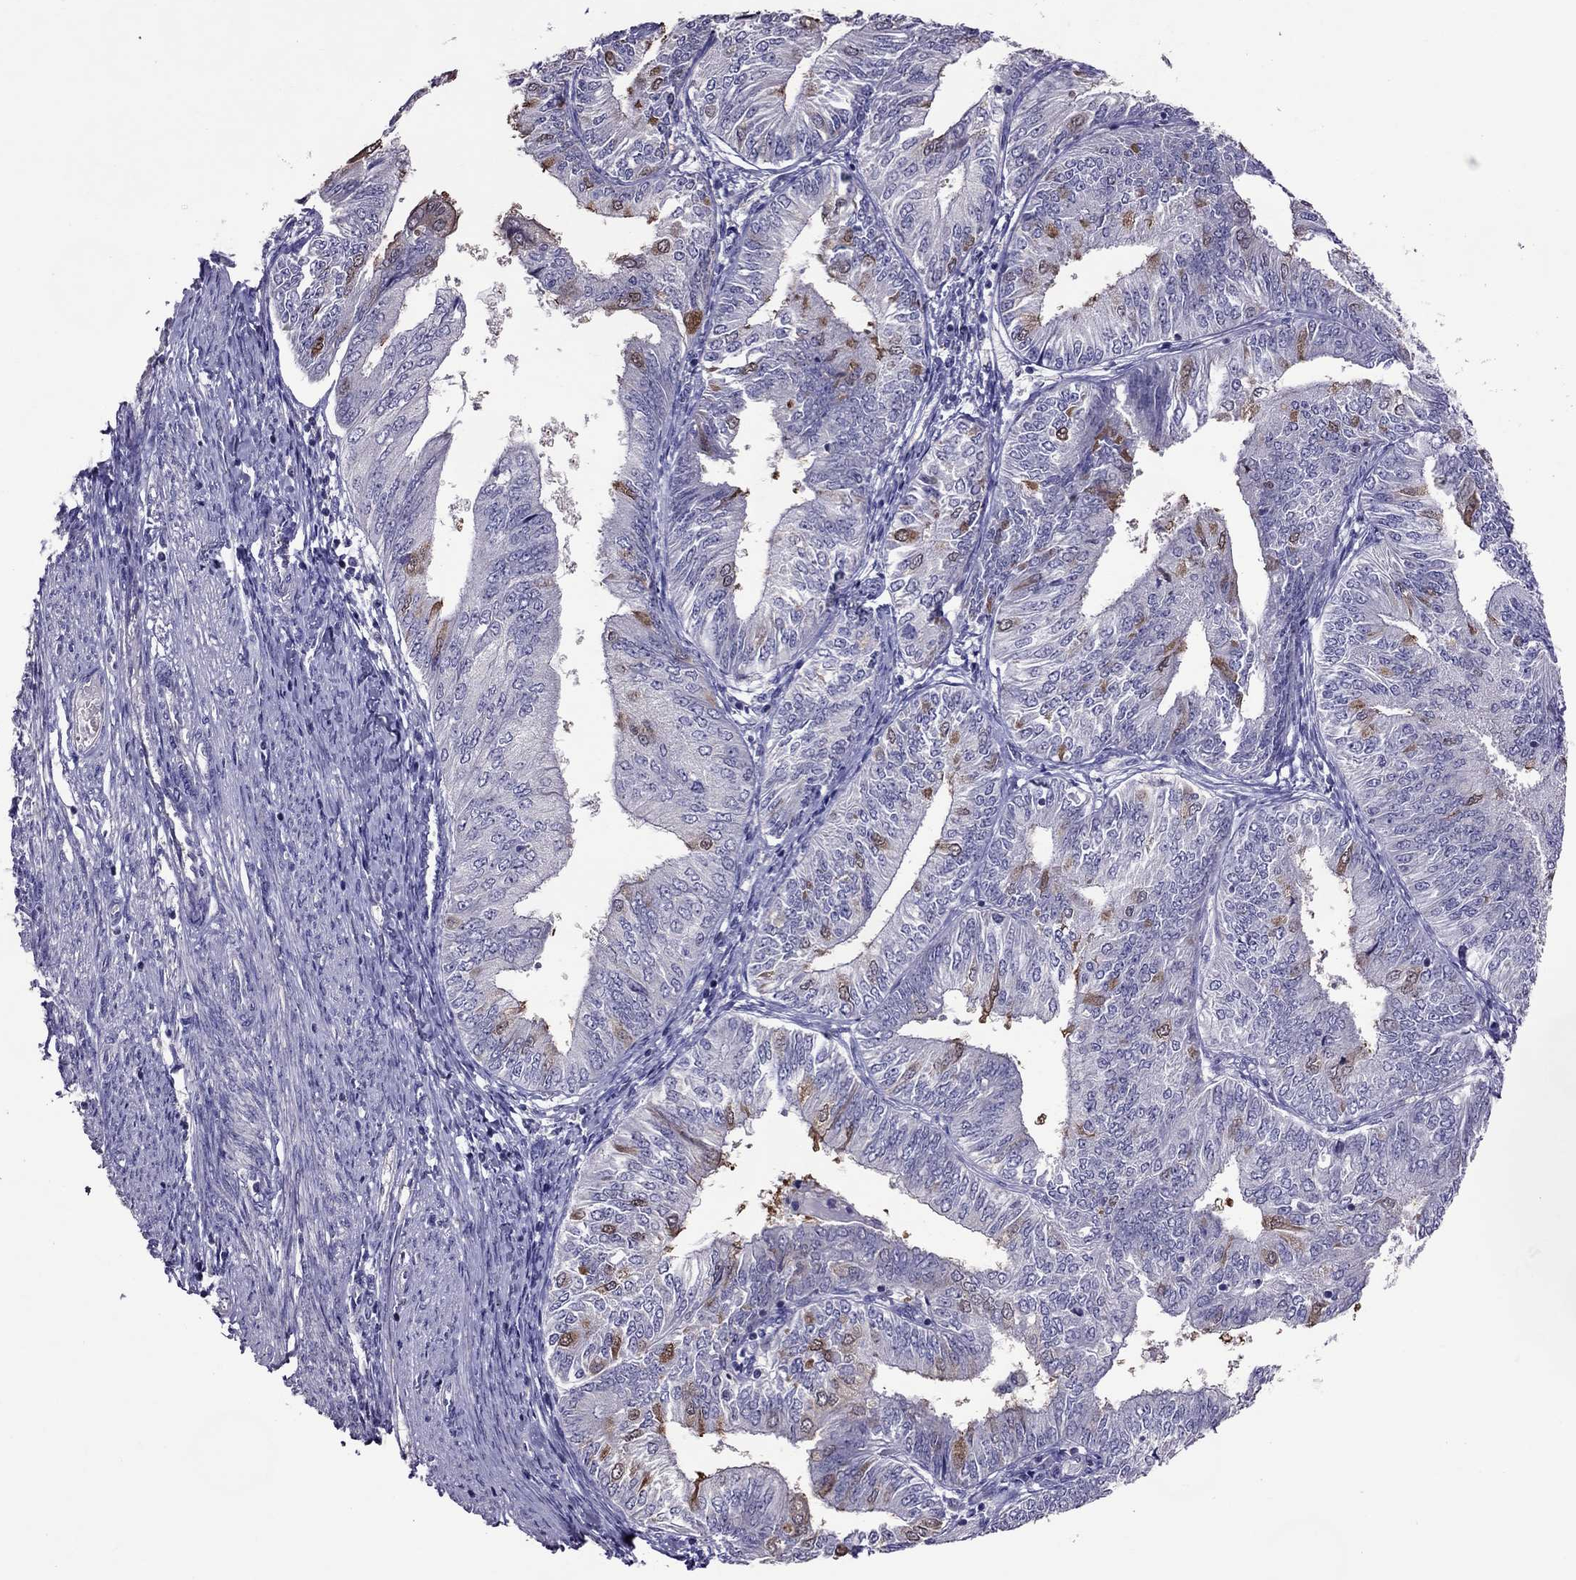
{"staining": {"intensity": "moderate", "quantity": "<25%", "location": "cytoplasmic/membranous"}, "tissue": "endometrial cancer", "cell_type": "Tumor cells", "image_type": "cancer", "snomed": [{"axis": "morphology", "description": "Adenocarcinoma, NOS"}, {"axis": "topography", "description": "Endometrium"}], "caption": "Immunohistochemistry (IHC) of endometrial adenocarcinoma displays low levels of moderate cytoplasmic/membranous positivity in about <25% of tumor cells.", "gene": "LRRC46", "patient": {"sex": "female", "age": 58}}